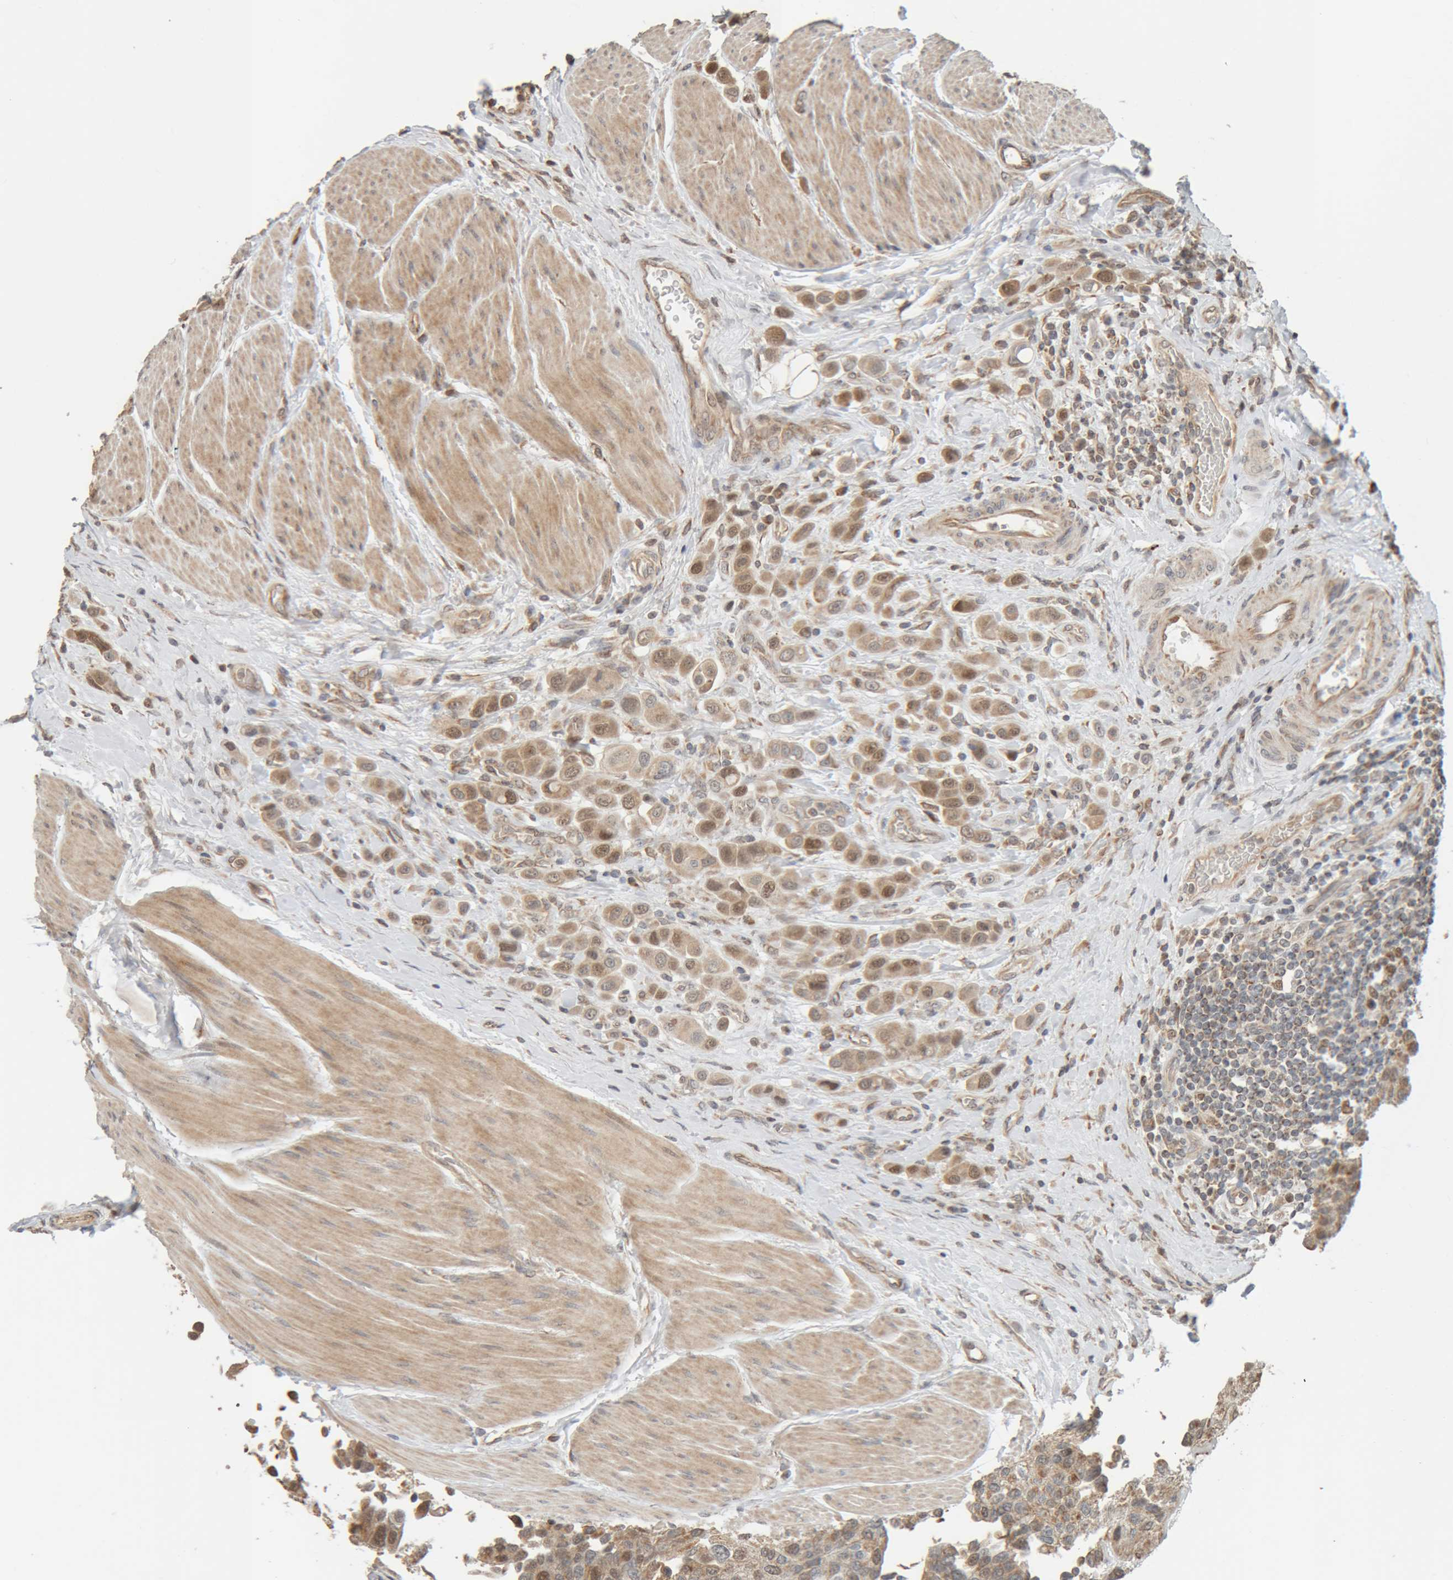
{"staining": {"intensity": "moderate", "quantity": ">75%", "location": "cytoplasmic/membranous,nuclear"}, "tissue": "urothelial cancer", "cell_type": "Tumor cells", "image_type": "cancer", "snomed": [{"axis": "morphology", "description": "Urothelial carcinoma, High grade"}, {"axis": "topography", "description": "Urinary bladder"}], "caption": "Human high-grade urothelial carcinoma stained with a brown dye shows moderate cytoplasmic/membranous and nuclear positive expression in approximately >75% of tumor cells.", "gene": "GINS4", "patient": {"sex": "male", "age": 50}}